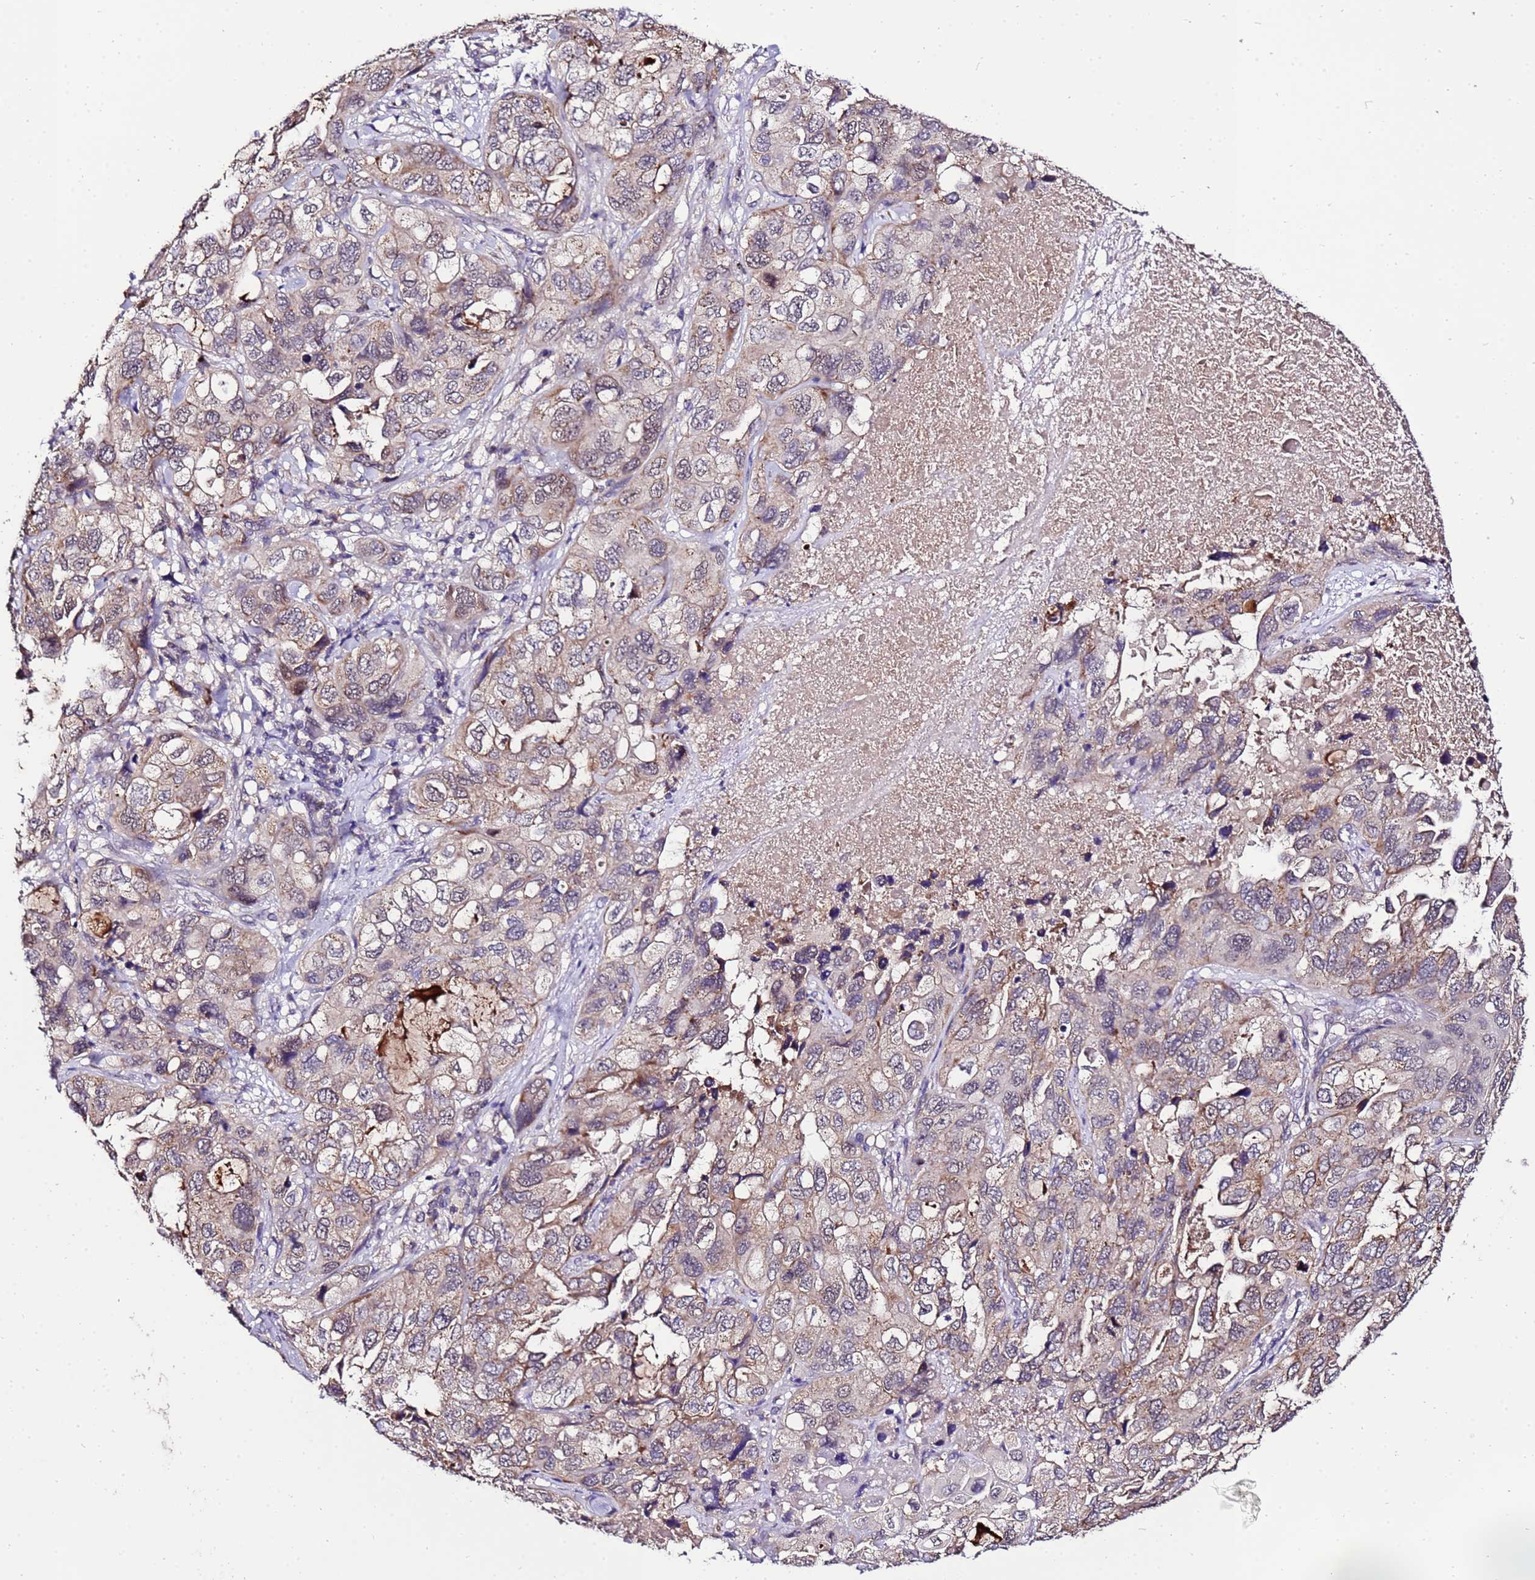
{"staining": {"intensity": "weak", "quantity": "25%-75%", "location": "cytoplasmic/membranous"}, "tissue": "lung cancer", "cell_type": "Tumor cells", "image_type": "cancer", "snomed": [{"axis": "morphology", "description": "Squamous cell carcinoma, NOS"}, {"axis": "topography", "description": "Lung"}], "caption": "A micrograph of human lung squamous cell carcinoma stained for a protein reveals weak cytoplasmic/membranous brown staining in tumor cells.", "gene": "ZNF329", "patient": {"sex": "female", "age": 73}}